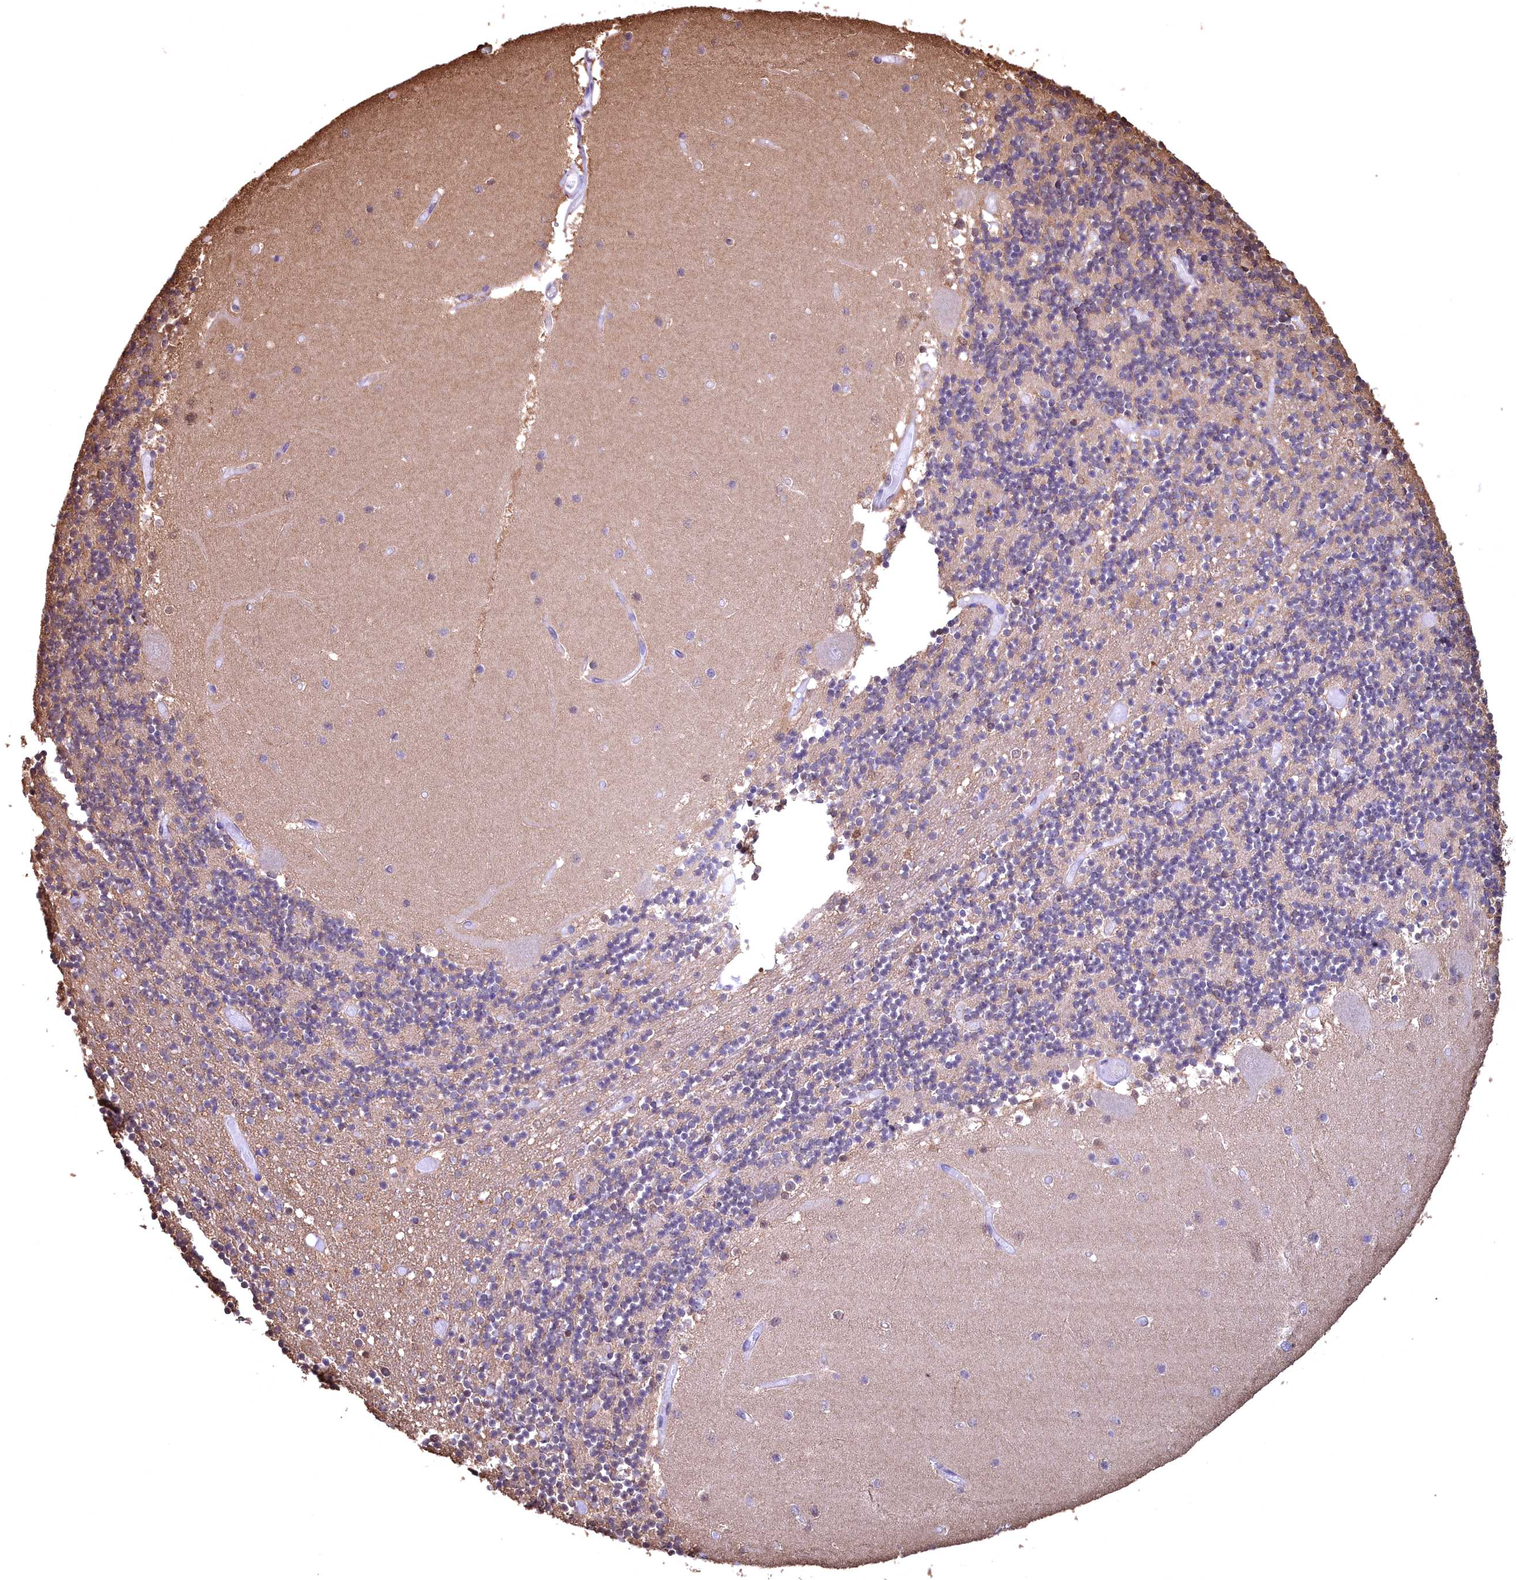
{"staining": {"intensity": "weak", "quantity": "25%-75%", "location": "cytoplasmic/membranous"}, "tissue": "cerebellum", "cell_type": "Cells in granular layer", "image_type": "normal", "snomed": [{"axis": "morphology", "description": "Normal tissue, NOS"}, {"axis": "topography", "description": "Cerebellum"}], "caption": "Immunohistochemistry histopathology image of benign cerebellum stained for a protein (brown), which displays low levels of weak cytoplasmic/membranous staining in about 25%-75% of cells in granular layer.", "gene": "GAPDH", "patient": {"sex": "female", "age": 28}}